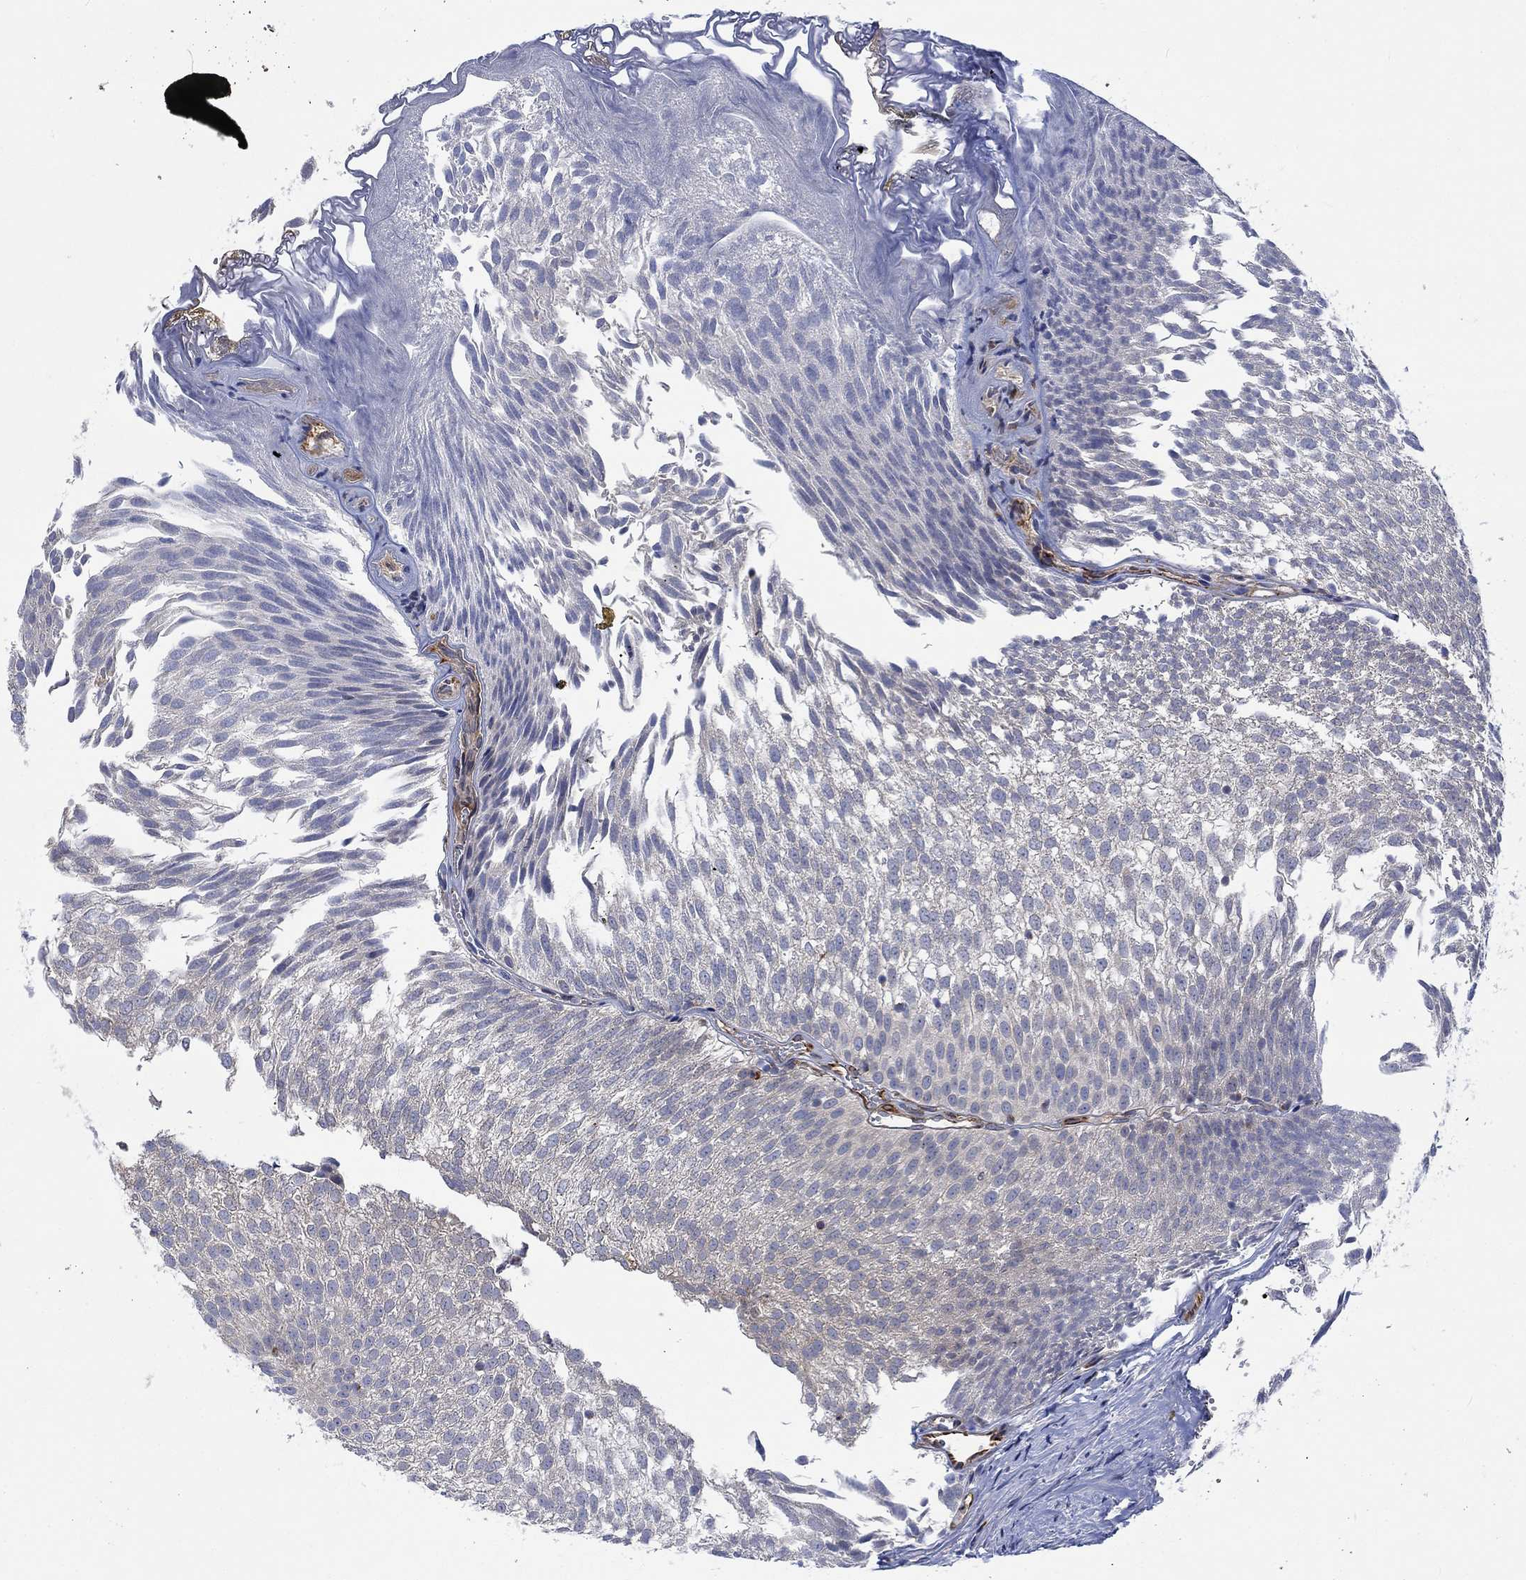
{"staining": {"intensity": "moderate", "quantity": "25%-75%", "location": "cytoplasmic/membranous"}, "tissue": "urothelial cancer", "cell_type": "Tumor cells", "image_type": "cancer", "snomed": [{"axis": "morphology", "description": "Urothelial carcinoma, Low grade"}, {"axis": "topography", "description": "Urinary bladder"}], "caption": "Moderate cytoplasmic/membranous positivity for a protein is identified in approximately 25%-75% of tumor cells of urothelial cancer using immunohistochemistry.", "gene": "CAMK1D", "patient": {"sex": "male", "age": 52}}